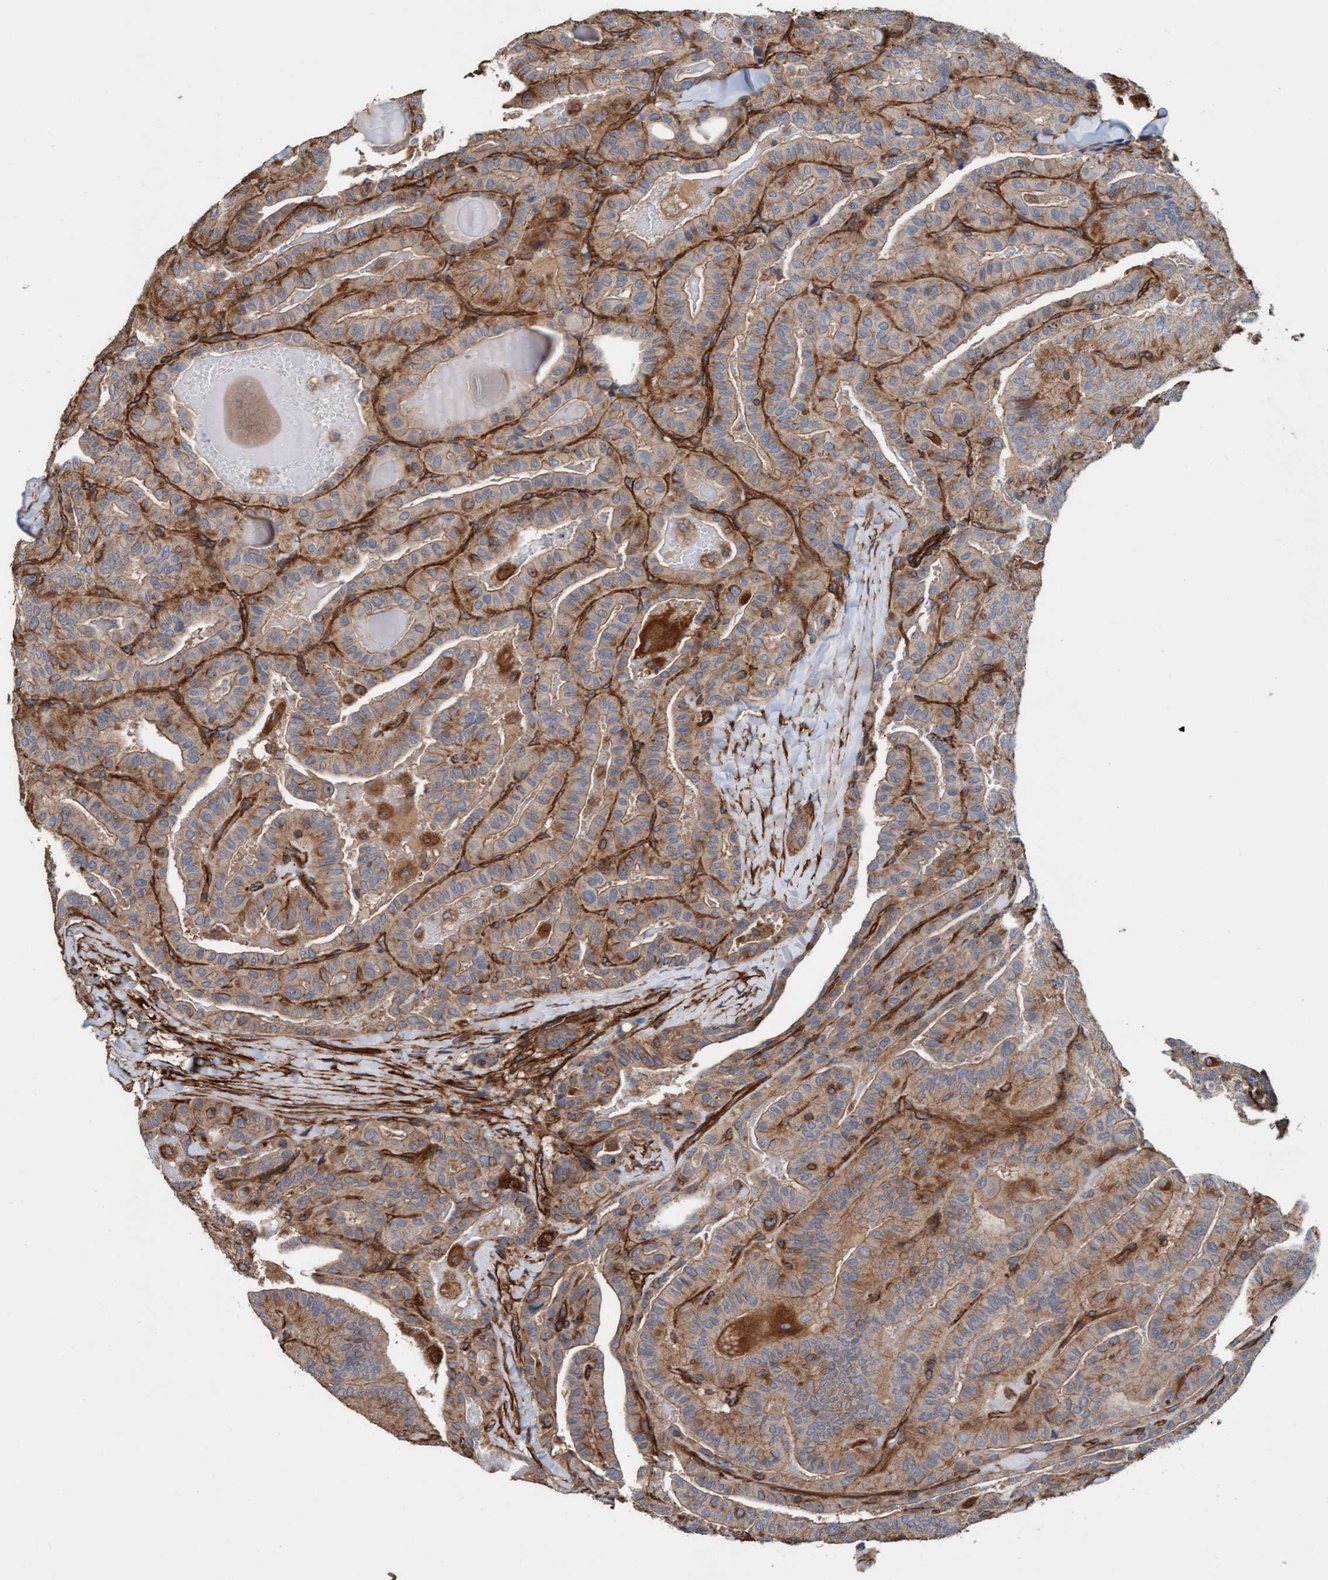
{"staining": {"intensity": "moderate", "quantity": ">75%", "location": "cytoplasmic/membranous"}, "tissue": "thyroid cancer", "cell_type": "Tumor cells", "image_type": "cancer", "snomed": [{"axis": "morphology", "description": "Papillary adenocarcinoma, NOS"}, {"axis": "topography", "description": "Thyroid gland"}], "caption": "Thyroid papillary adenocarcinoma stained with a brown dye demonstrates moderate cytoplasmic/membranous positive staining in approximately >75% of tumor cells.", "gene": "STXBP4", "patient": {"sex": "male", "age": 77}}